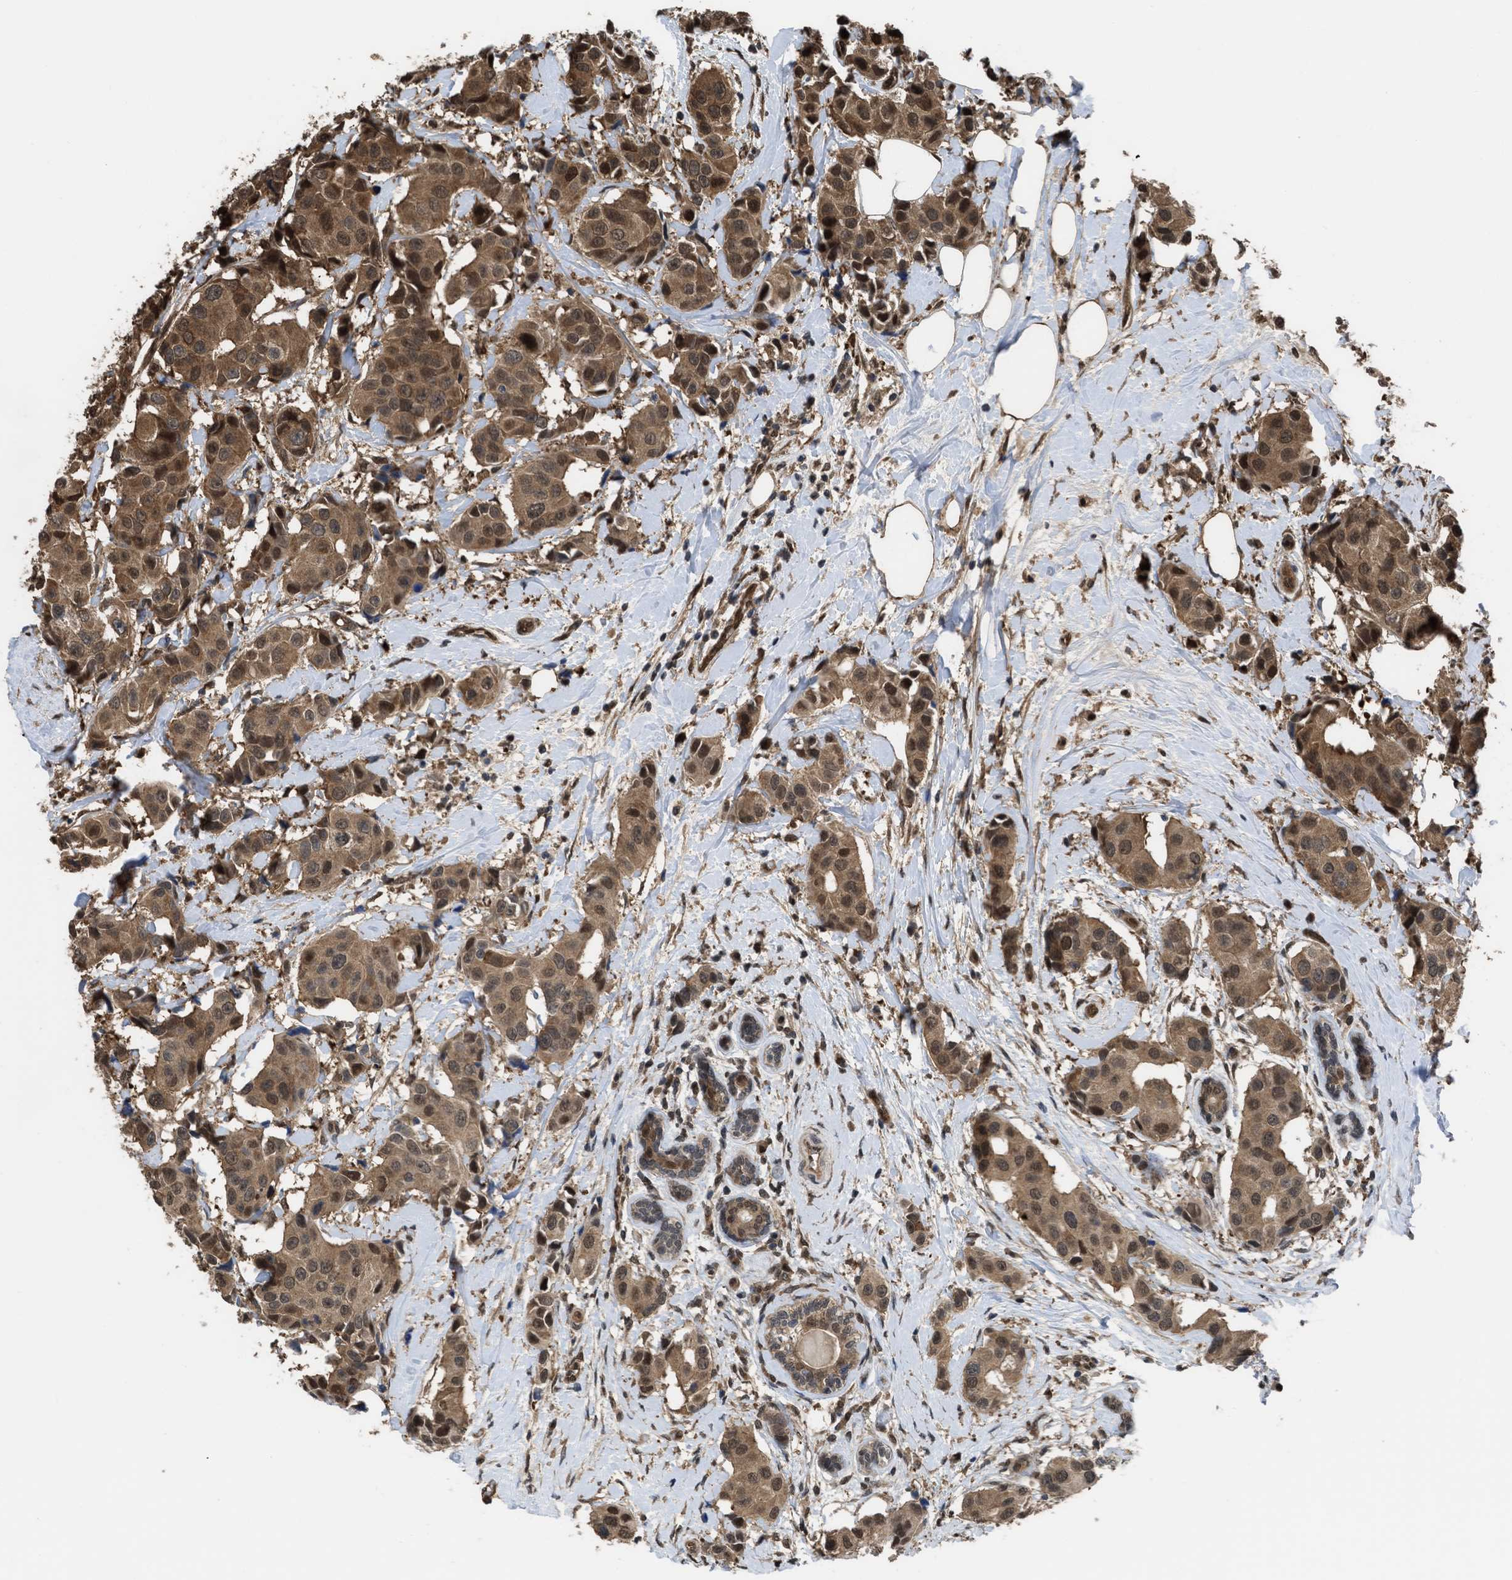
{"staining": {"intensity": "moderate", "quantity": ">75%", "location": "cytoplasmic/membranous,nuclear"}, "tissue": "breast cancer", "cell_type": "Tumor cells", "image_type": "cancer", "snomed": [{"axis": "morphology", "description": "Normal tissue, NOS"}, {"axis": "morphology", "description": "Duct carcinoma"}, {"axis": "topography", "description": "Breast"}], "caption": "The photomicrograph exhibits staining of intraductal carcinoma (breast), revealing moderate cytoplasmic/membranous and nuclear protein expression (brown color) within tumor cells.", "gene": "YWHAG", "patient": {"sex": "female", "age": 39}}